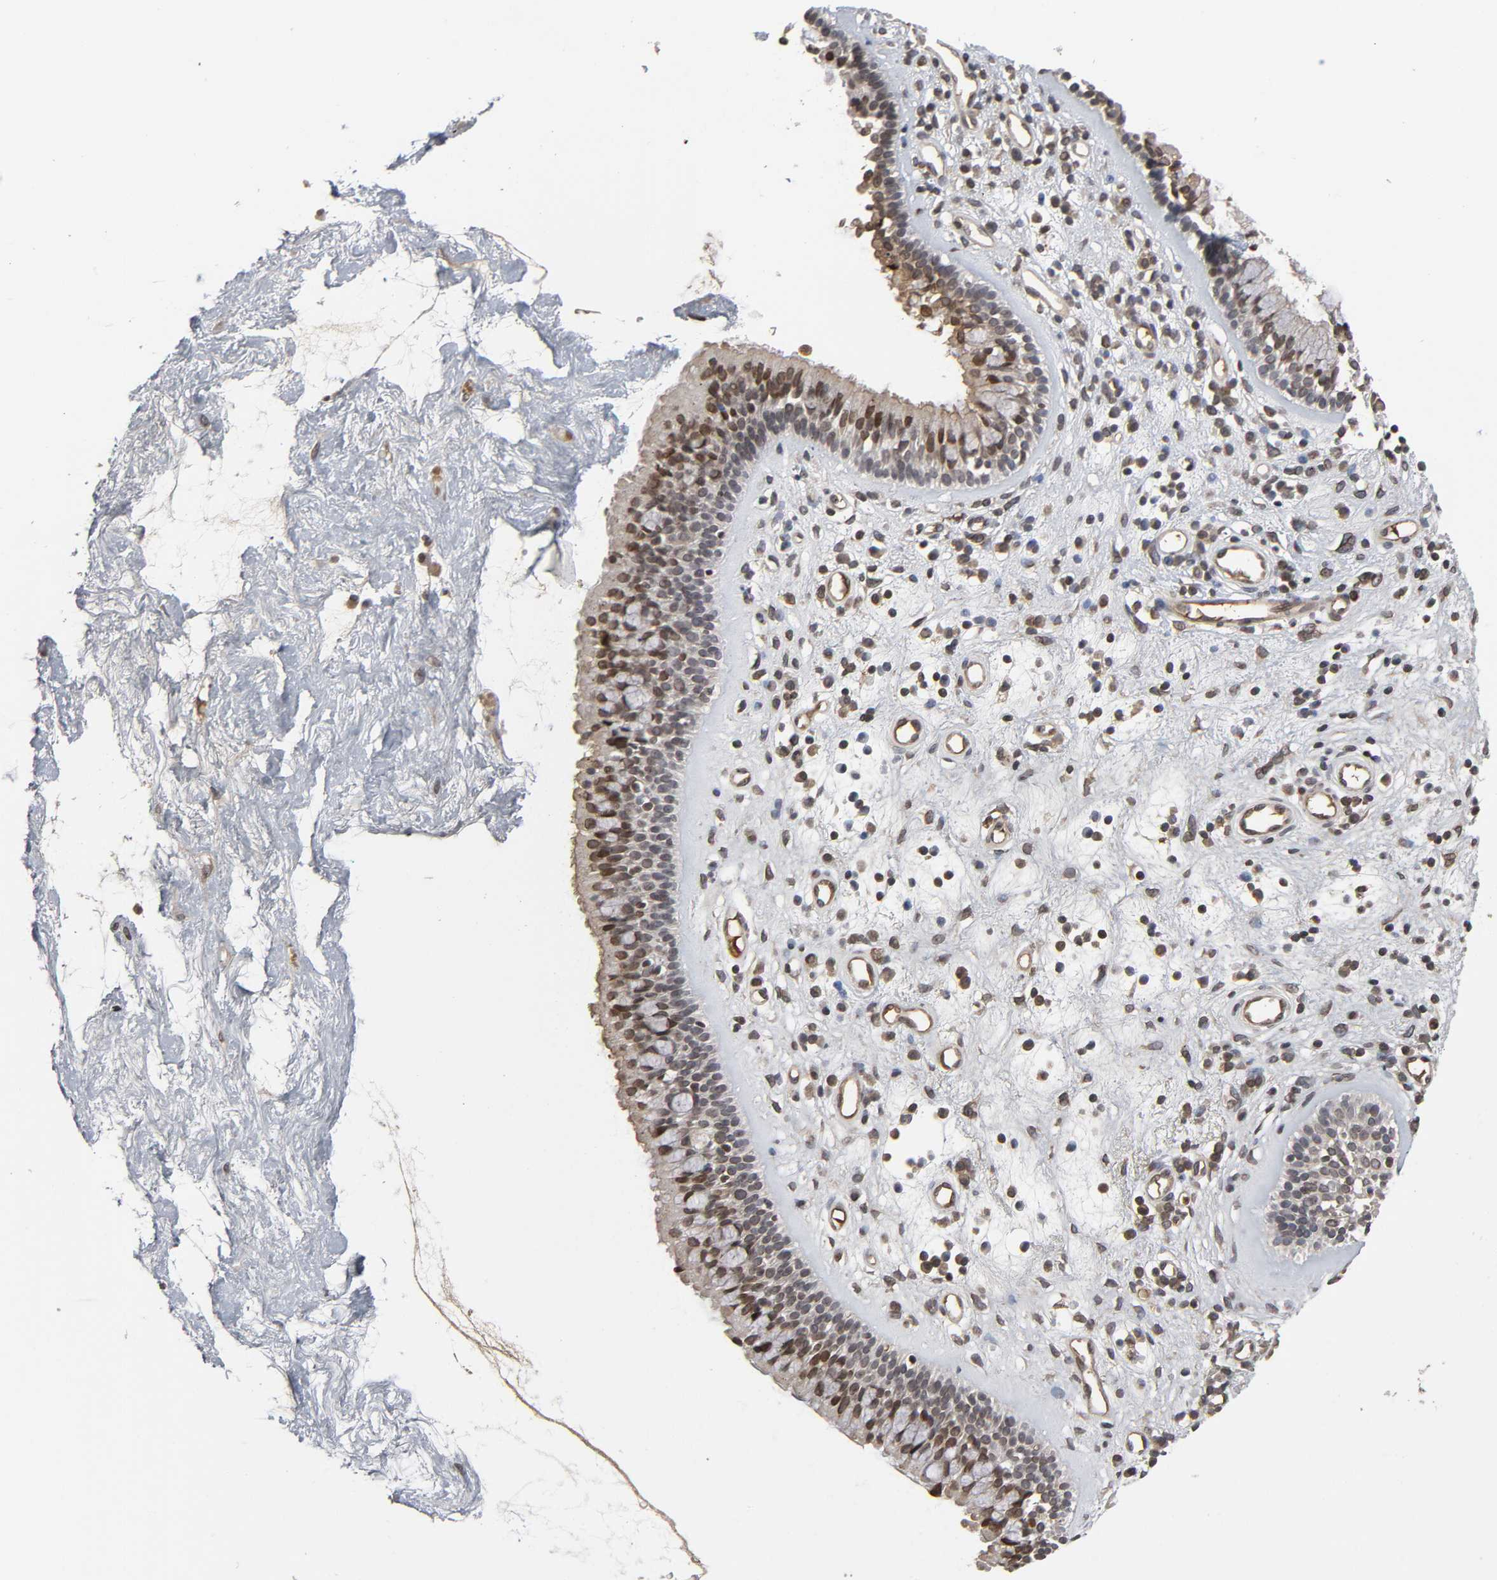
{"staining": {"intensity": "moderate", "quantity": ">75%", "location": "cytoplasmic/membranous,nuclear"}, "tissue": "nasopharynx", "cell_type": "Respiratory epithelial cells", "image_type": "normal", "snomed": [{"axis": "morphology", "description": "Normal tissue, NOS"}, {"axis": "morphology", "description": "Inflammation, NOS"}, {"axis": "topography", "description": "Nasopharynx"}], "caption": "Moderate cytoplasmic/membranous,nuclear staining is seen in about >75% of respiratory epithelial cells in benign nasopharynx.", "gene": "CPN2", "patient": {"sex": "male", "age": 48}}